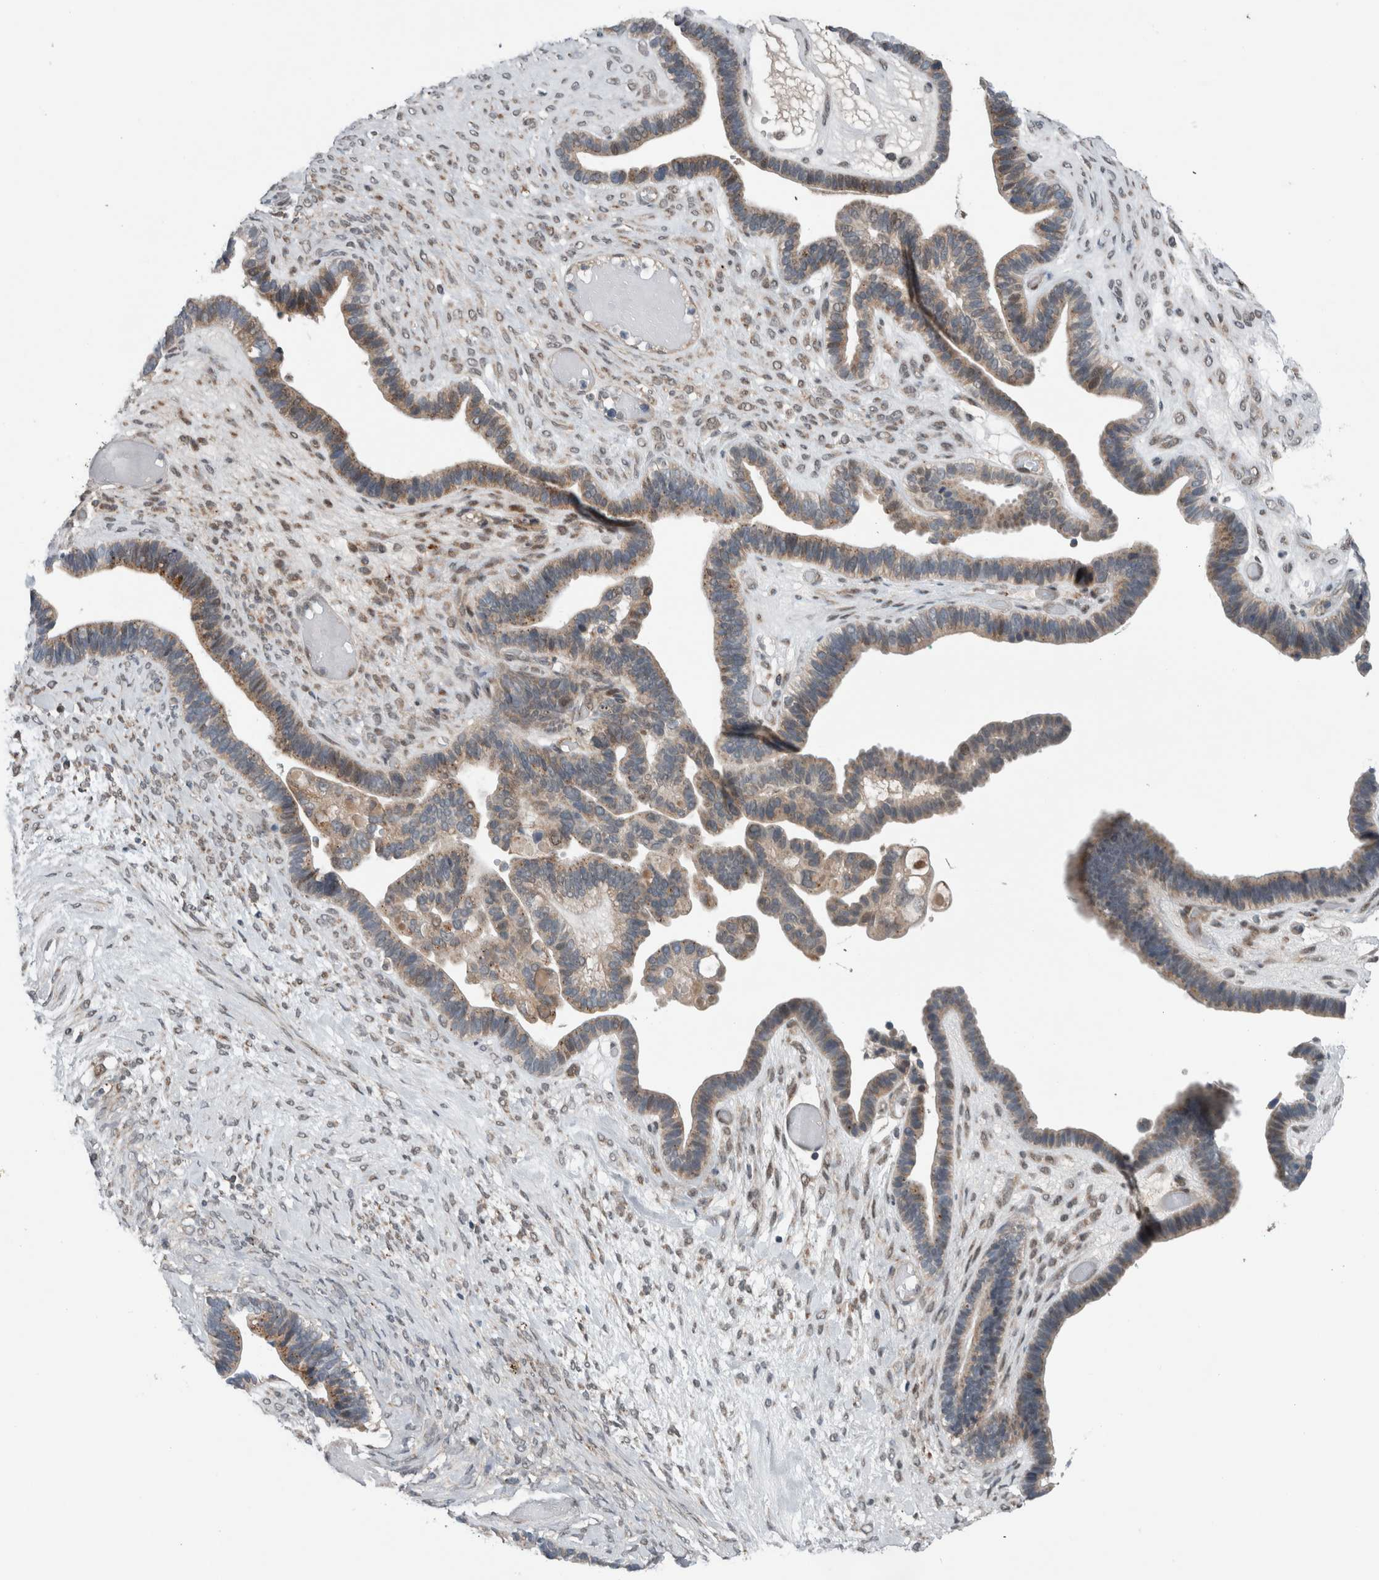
{"staining": {"intensity": "weak", "quantity": ">75%", "location": "cytoplasmic/membranous"}, "tissue": "ovarian cancer", "cell_type": "Tumor cells", "image_type": "cancer", "snomed": [{"axis": "morphology", "description": "Cystadenocarcinoma, serous, NOS"}, {"axis": "topography", "description": "Ovary"}], "caption": "The histopathology image displays immunohistochemical staining of ovarian serous cystadenocarcinoma. There is weak cytoplasmic/membranous expression is appreciated in approximately >75% of tumor cells.", "gene": "GBA2", "patient": {"sex": "female", "age": 56}}